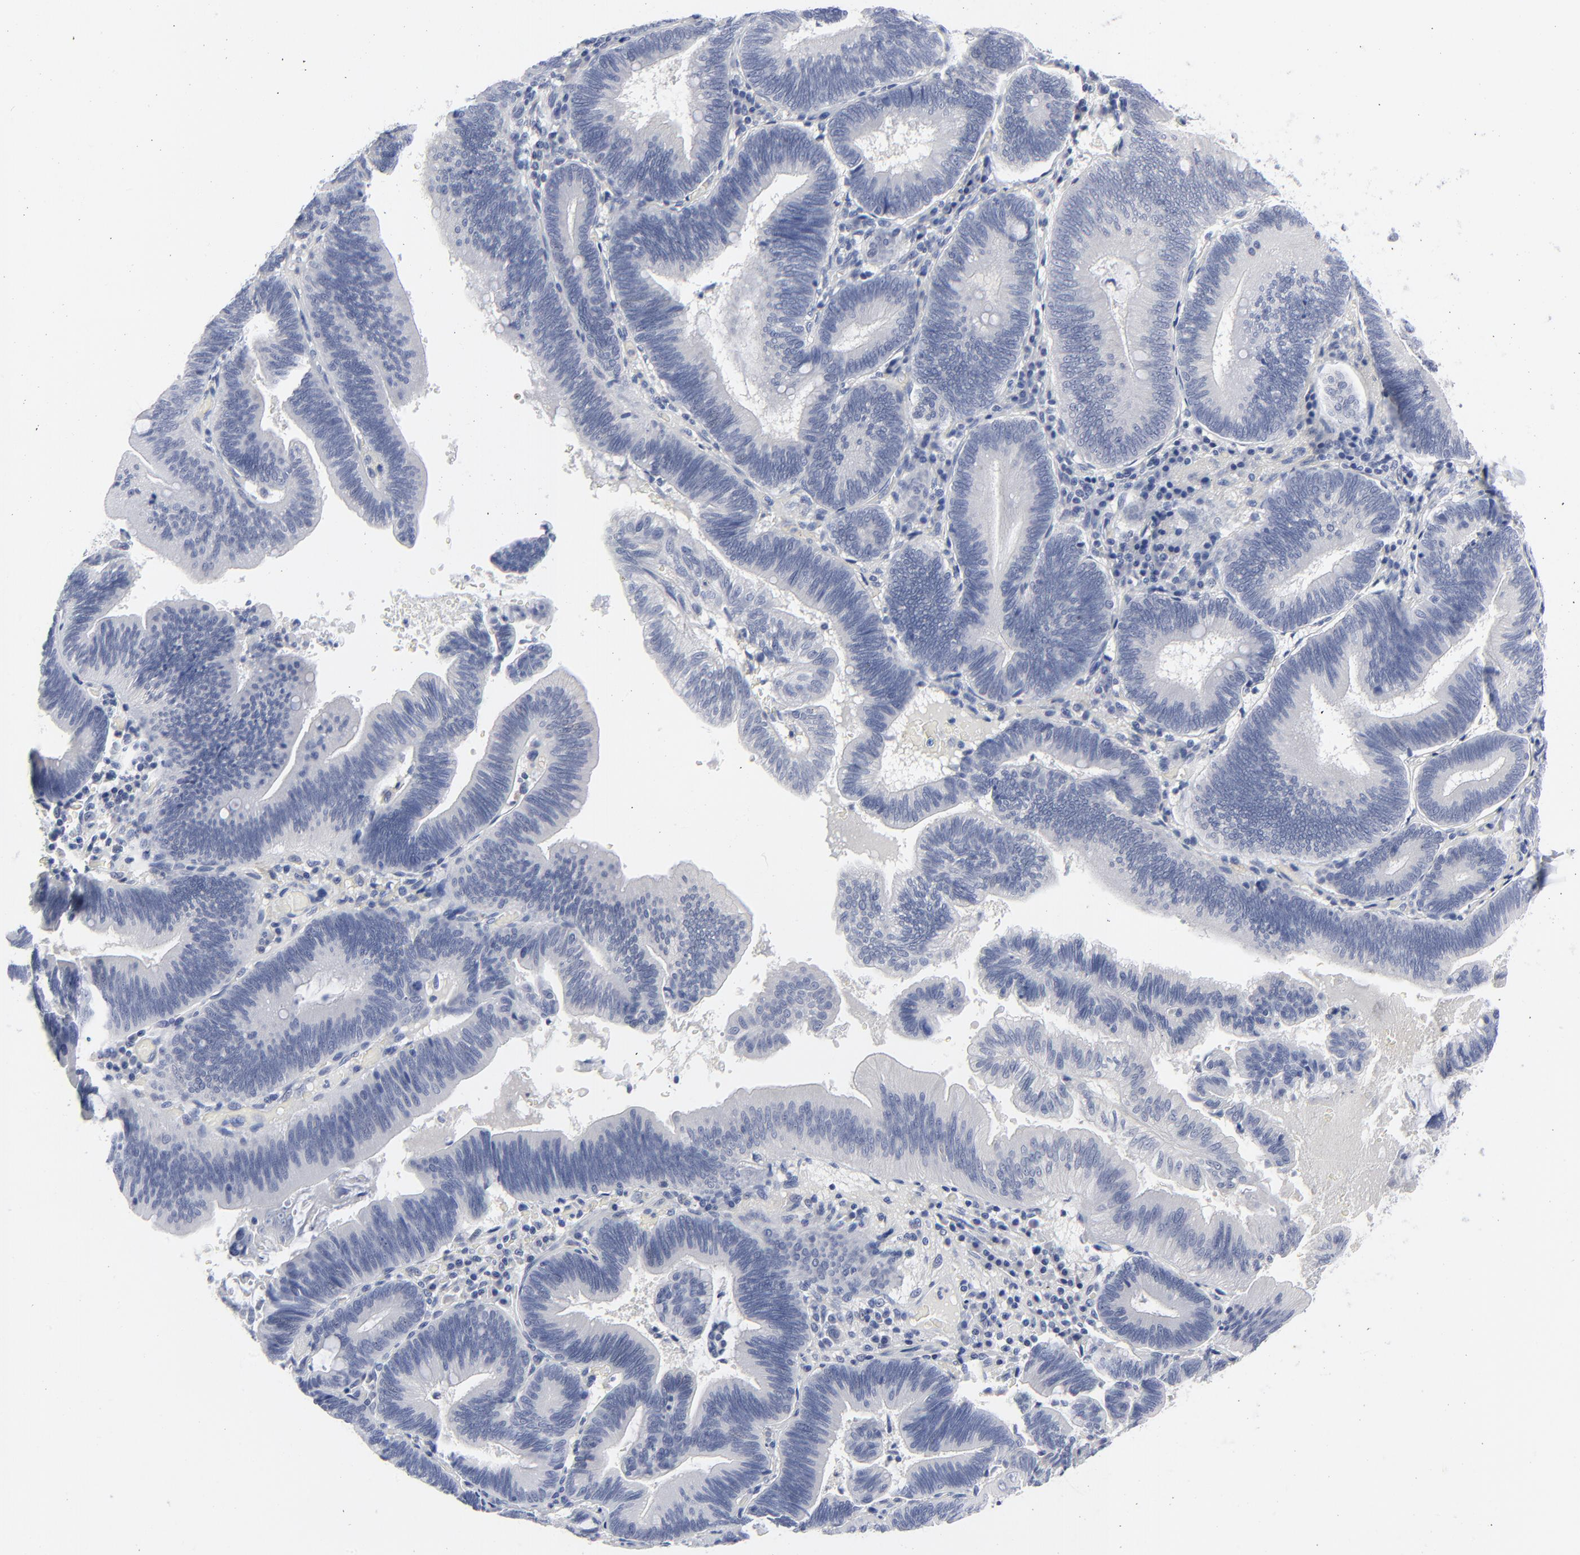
{"staining": {"intensity": "negative", "quantity": "none", "location": "none"}, "tissue": "pancreatic cancer", "cell_type": "Tumor cells", "image_type": "cancer", "snomed": [{"axis": "morphology", "description": "Adenocarcinoma, NOS"}, {"axis": "topography", "description": "Pancreas"}], "caption": "Protein analysis of adenocarcinoma (pancreatic) demonstrates no significant staining in tumor cells. The staining was performed using DAB (3,3'-diaminobenzidine) to visualize the protein expression in brown, while the nuclei were stained in blue with hematoxylin (Magnification: 20x).", "gene": "CLEC4G", "patient": {"sex": "male", "age": 82}}